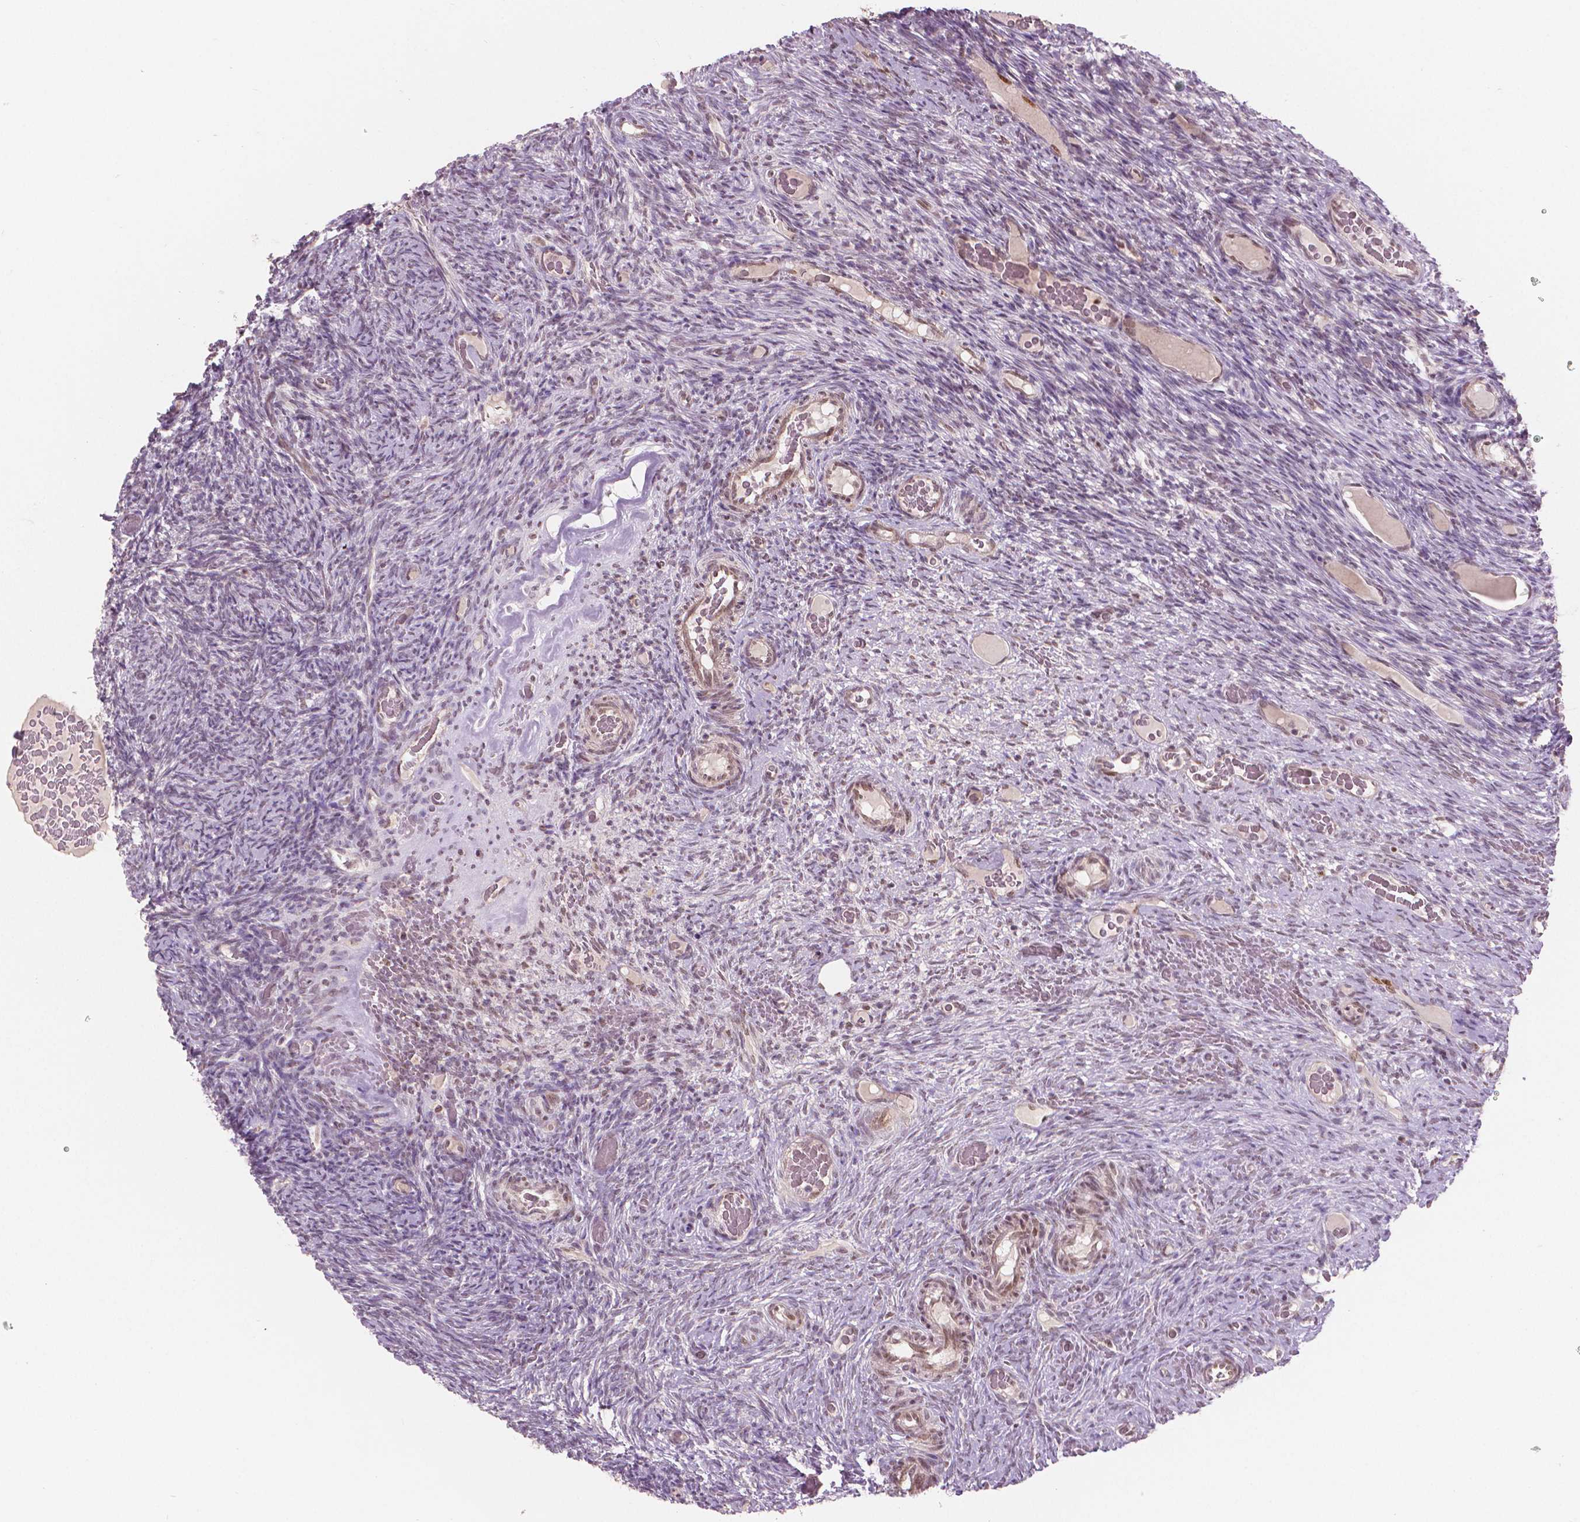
{"staining": {"intensity": "moderate", "quantity": "25%-75%", "location": "cytoplasmic/membranous,nuclear"}, "tissue": "ovary", "cell_type": "Follicle cells", "image_type": "normal", "snomed": [{"axis": "morphology", "description": "Normal tissue, NOS"}, {"axis": "topography", "description": "Ovary"}], "caption": "There is medium levels of moderate cytoplasmic/membranous,nuclear staining in follicle cells of normal ovary, as demonstrated by immunohistochemical staining (brown color).", "gene": "NSD2", "patient": {"sex": "female", "age": 34}}